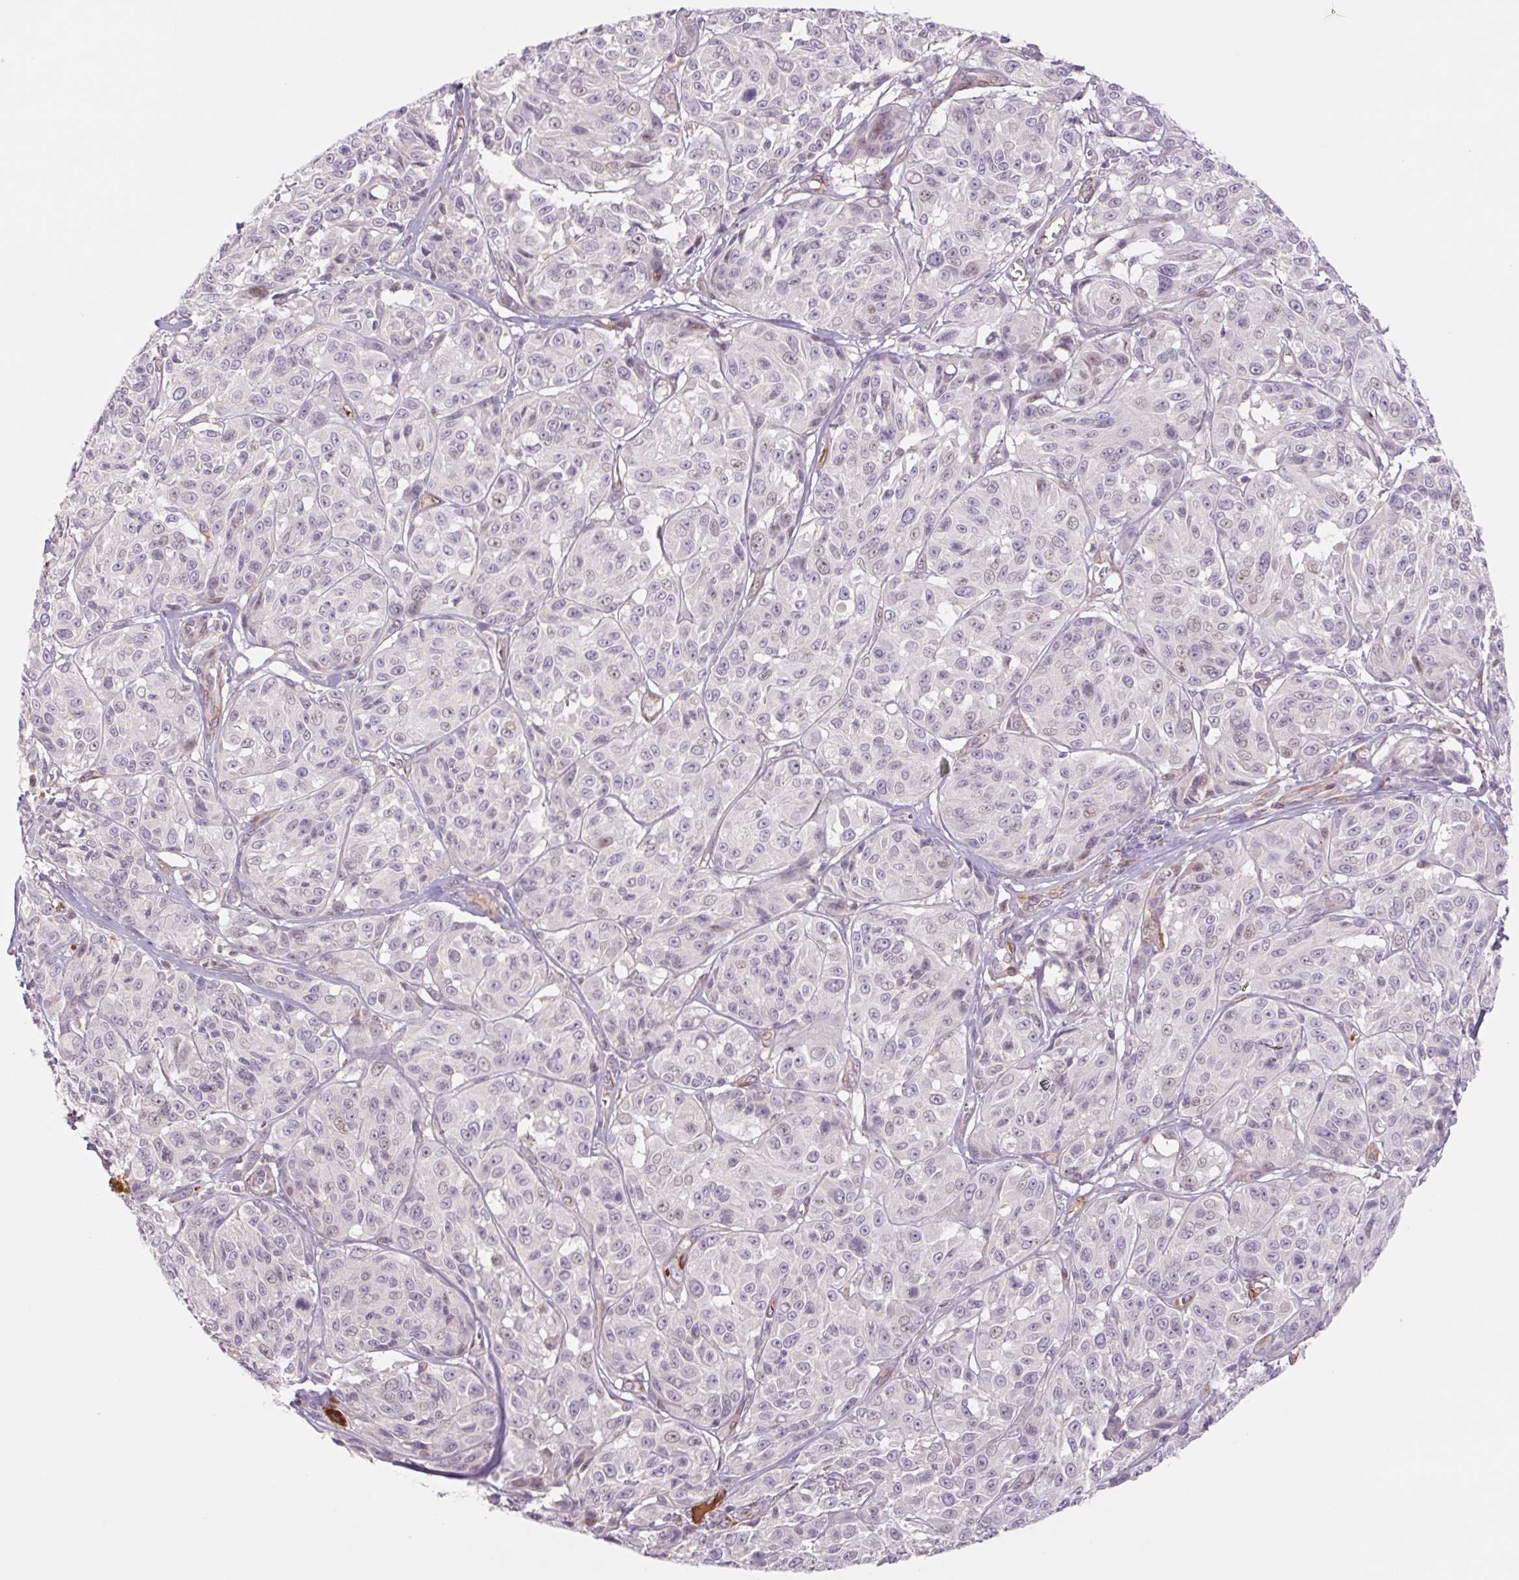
{"staining": {"intensity": "negative", "quantity": "none", "location": "none"}, "tissue": "melanoma", "cell_type": "Tumor cells", "image_type": "cancer", "snomed": [{"axis": "morphology", "description": "Malignant melanoma, NOS"}, {"axis": "topography", "description": "Skin"}], "caption": "Tumor cells show no significant protein positivity in malignant melanoma.", "gene": "MS4A13", "patient": {"sex": "male", "age": 91}}